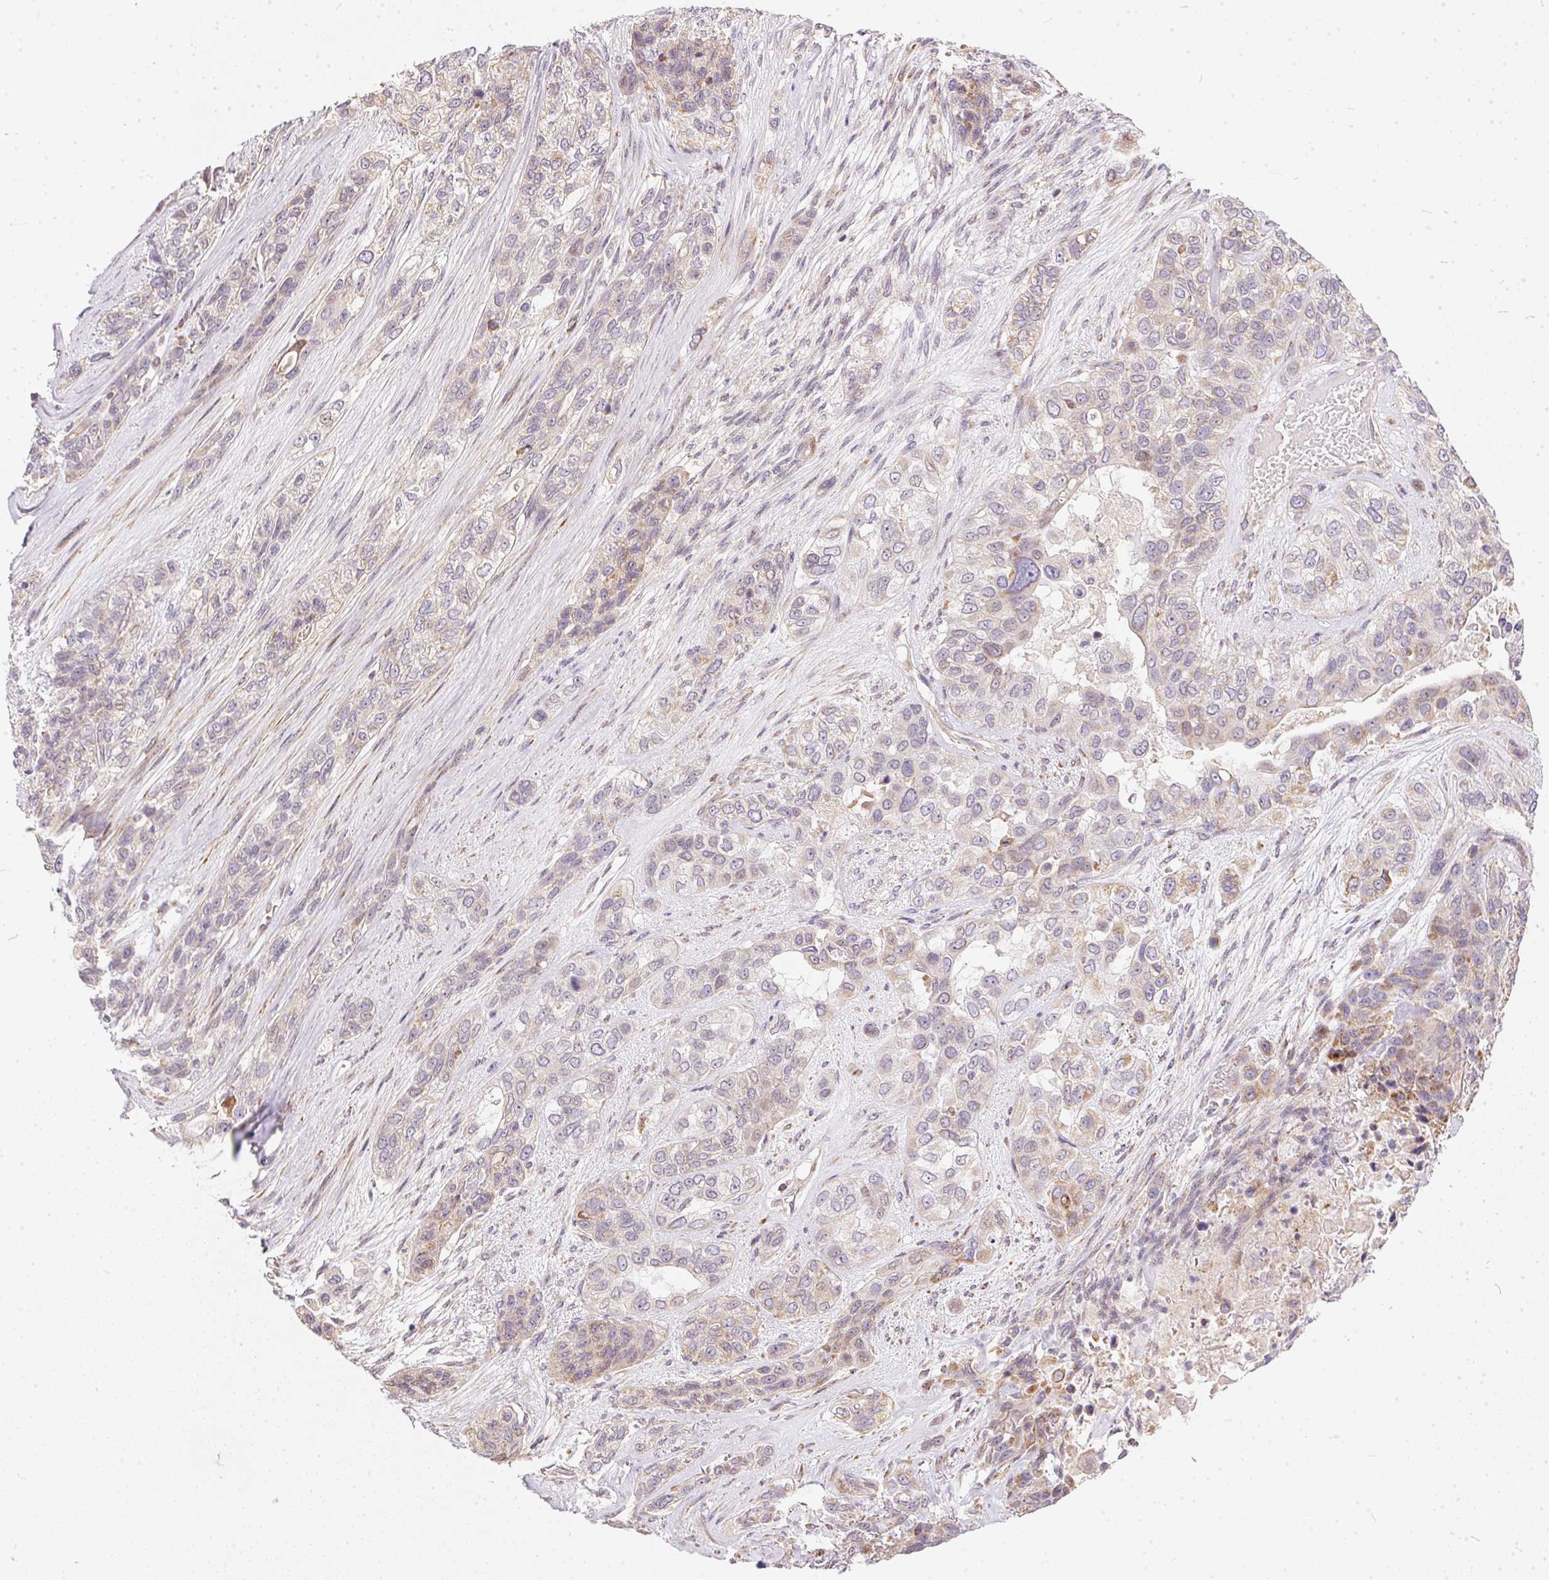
{"staining": {"intensity": "weak", "quantity": "<25%", "location": "nuclear"}, "tissue": "lung cancer", "cell_type": "Tumor cells", "image_type": "cancer", "snomed": [{"axis": "morphology", "description": "Squamous cell carcinoma, NOS"}, {"axis": "topography", "description": "Lung"}], "caption": "Image shows no protein positivity in tumor cells of lung cancer tissue. (DAB (3,3'-diaminobenzidine) immunohistochemistry with hematoxylin counter stain).", "gene": "VWA5B2", "patient": {"sex": "female", "age": 70}}